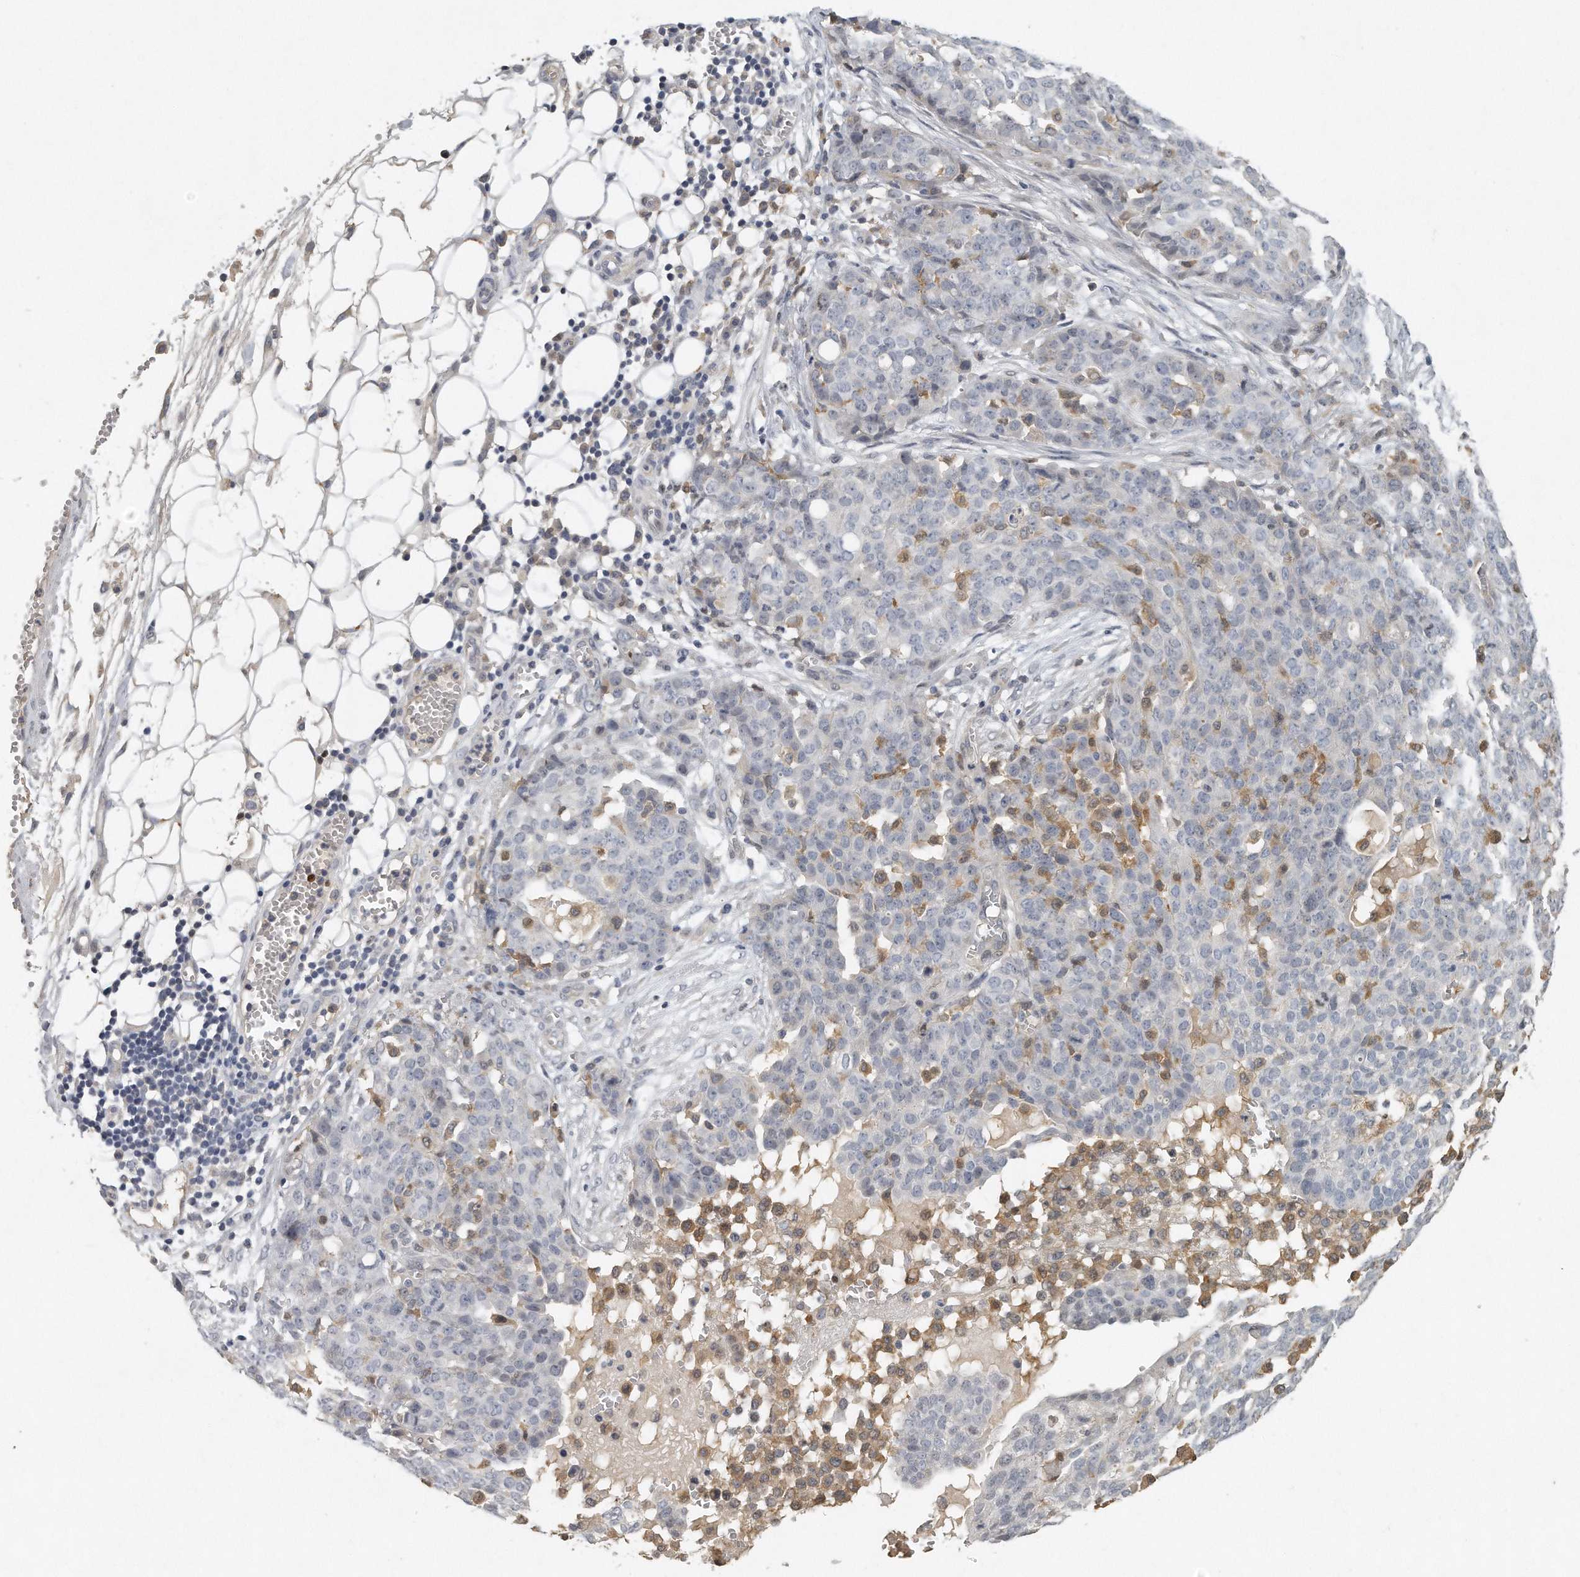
{"staining": {"intensity": "negative", "quantity": "none", "location": "none"}, "tissue": "ovarian cancer", "cell_type": "Tumor cells", "image_type": "cancer", "snomed": [{"axis": "morphology", "description": "Cystadenocarcinoma, serous, NOS"}, {"axis": "topography", "description": "Soft tissue"}, {"axis": "topography", "description": "Ovary"}], "caption": "There is no significant expression in tumor cells of ovarian cancer (serous cystadenocarcinoma).", "gene": "CAMK1", "patient": {"sex": "female", "age": 57}}